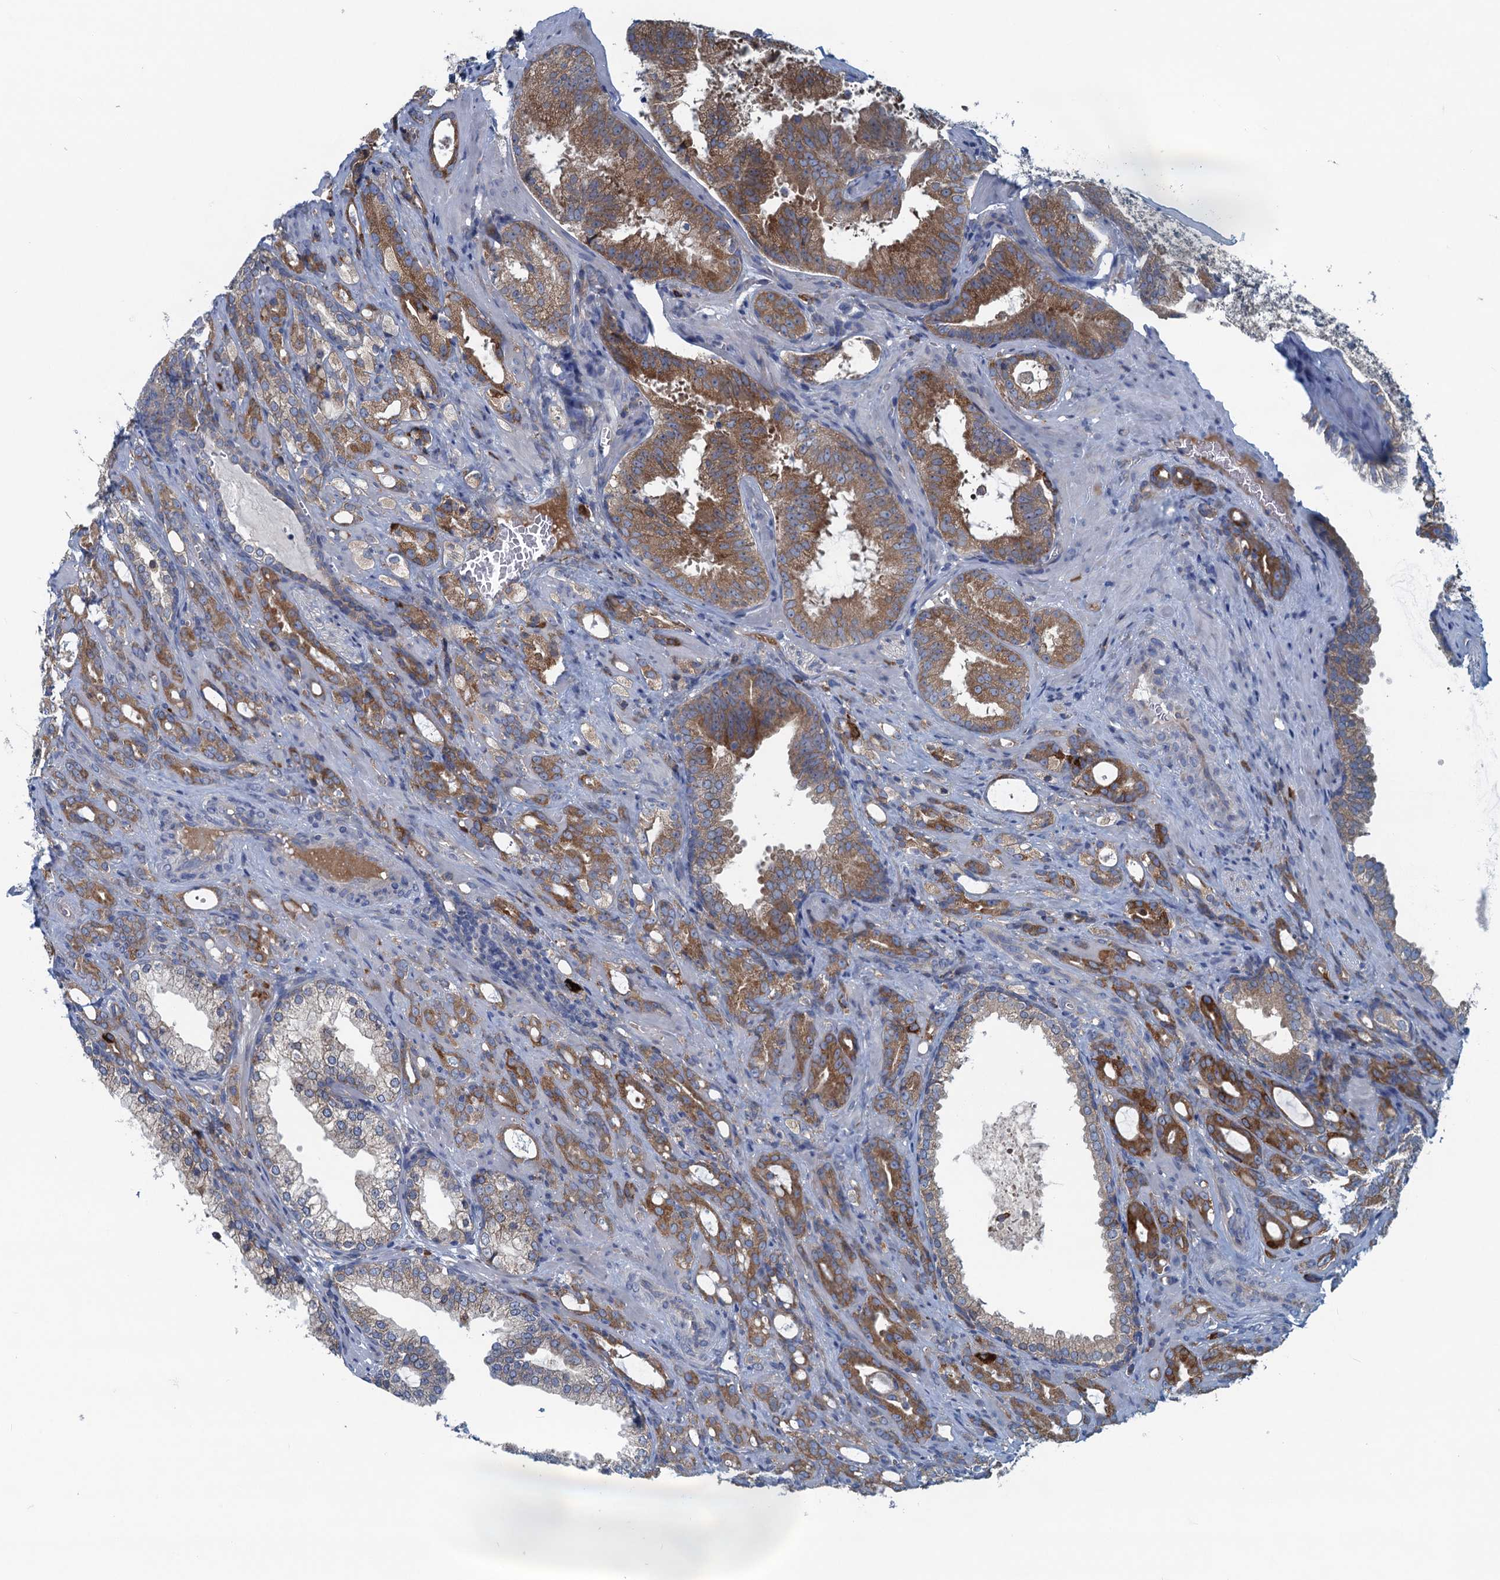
{"staining": {"intensity": "moderate", "quantity": ">75%", "location": "cytoplasmic/membranous"}, "tissue": "prostate cancer", "cell_type": "Tumor cells", "image_type": "cancer", "snomed": [{"axis": "morphology", "description": "Adenocarcinoma, High grade"}, {"axis": "topography", "description": "Prostate"}], "caption": "Tumor cells exhibit medium levels of moderate cytoplasmic/membranous expression in about >75% of cells in prostate high-grade adenocarcinoma. The protein is shown in brown color, while the nuclei are stained blue.", "gene": "MYDGF", "patient": {"sex": "male", "age": 72}}